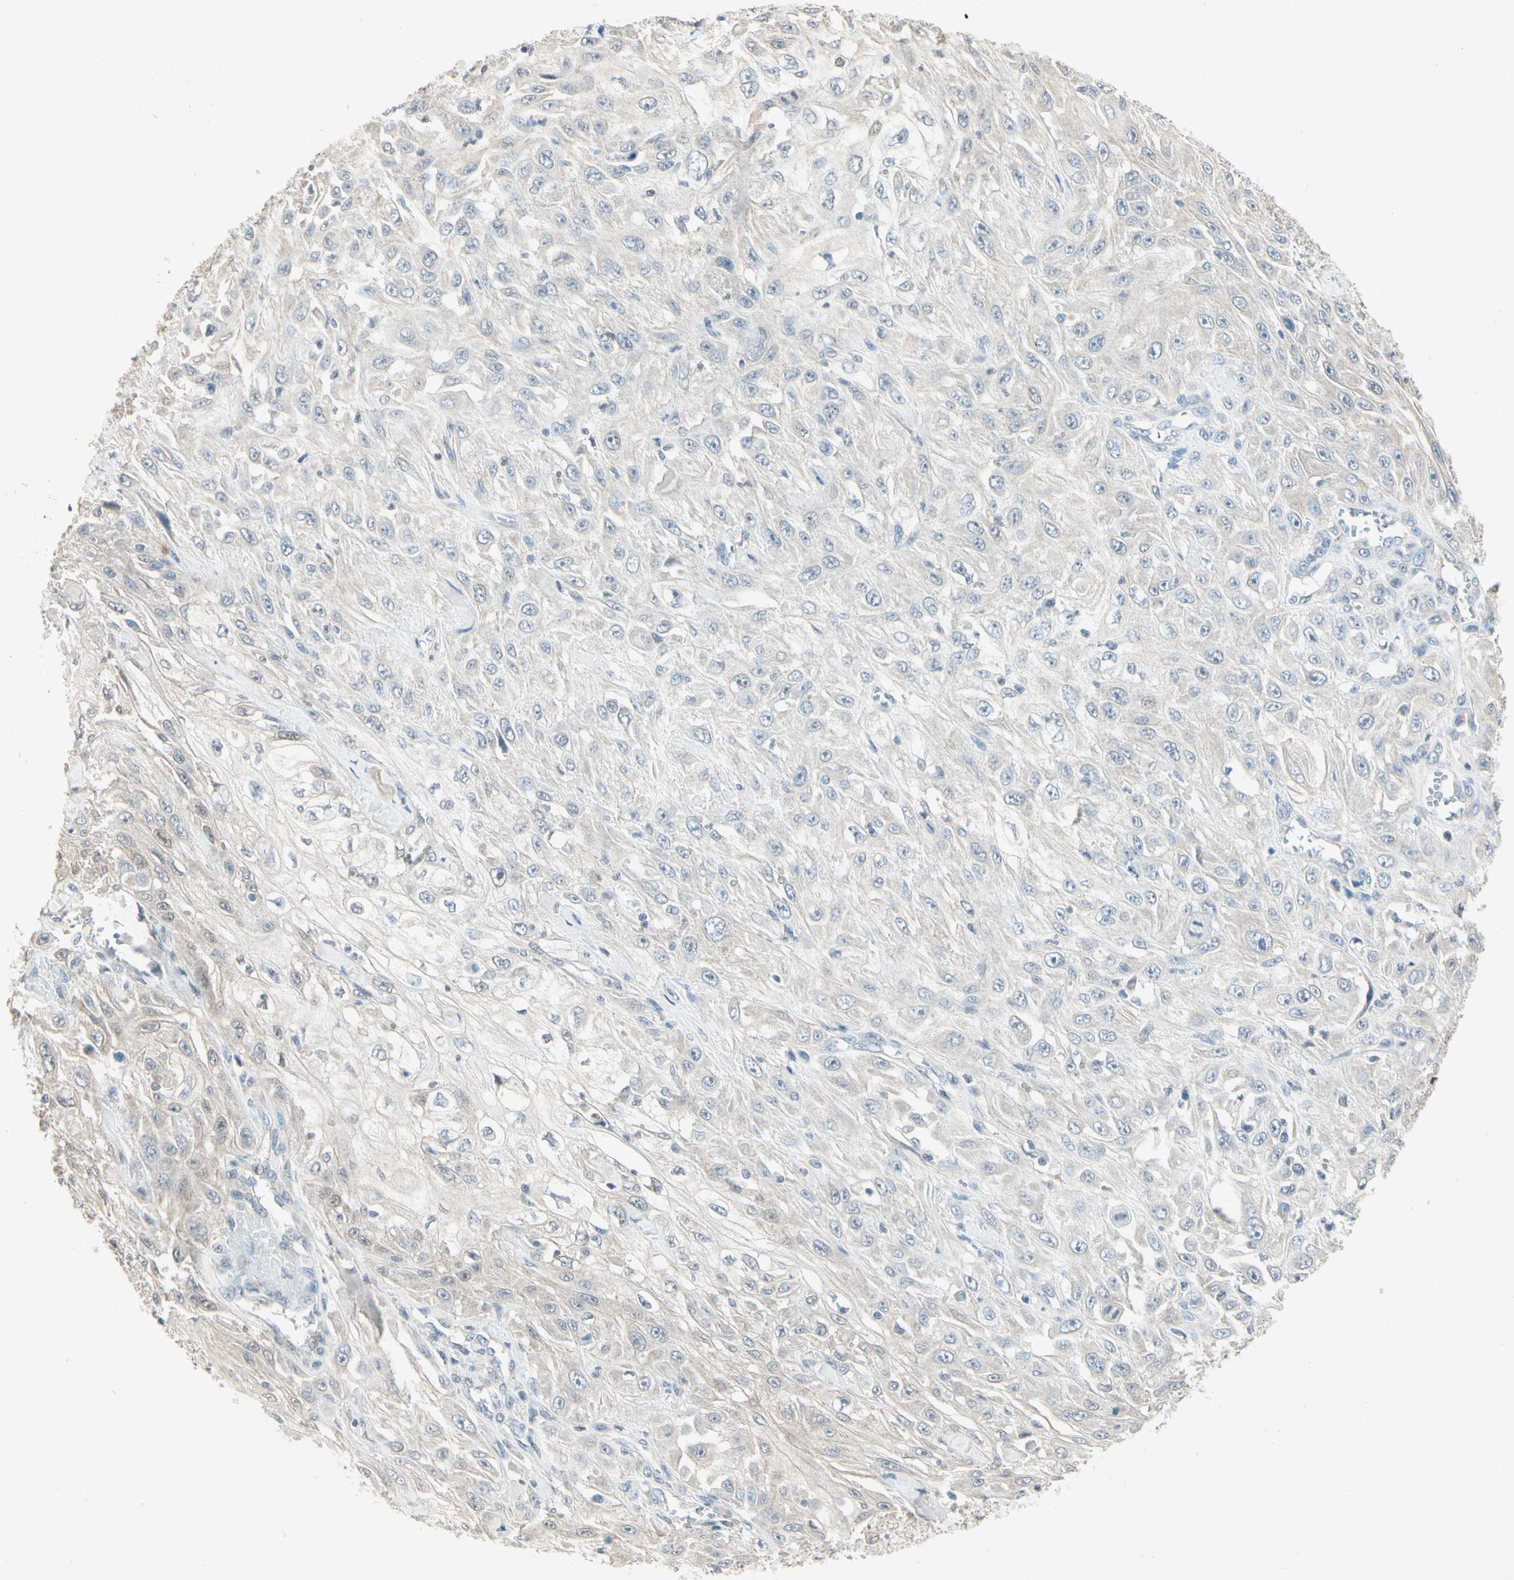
{"staining": {"intensity": "weak", "quantity": "<25%", "location": "nuclear"}, "tissue": "skin cancer", "cell_type": "Tumor cells", "image_type": "cancer", "snomed": [{"axis": "morphology", "description": "Squamous cell carcinoma, NOS"}, {"axis": "morphology", "description": "Squamous cell carcinoma, metastatic, NOS"}, {"axis": "topography", "description": "Skin"}, {"axis": "topography", "description": "Lymph node"}], "caption": "This is an immunohistochemistry micrograph of human skin cancer (squamous cell carcinoma). There is no expression in tumor cells.", "gene": "HSPA1B", "patient": {"sex": "male", "age": 75}}